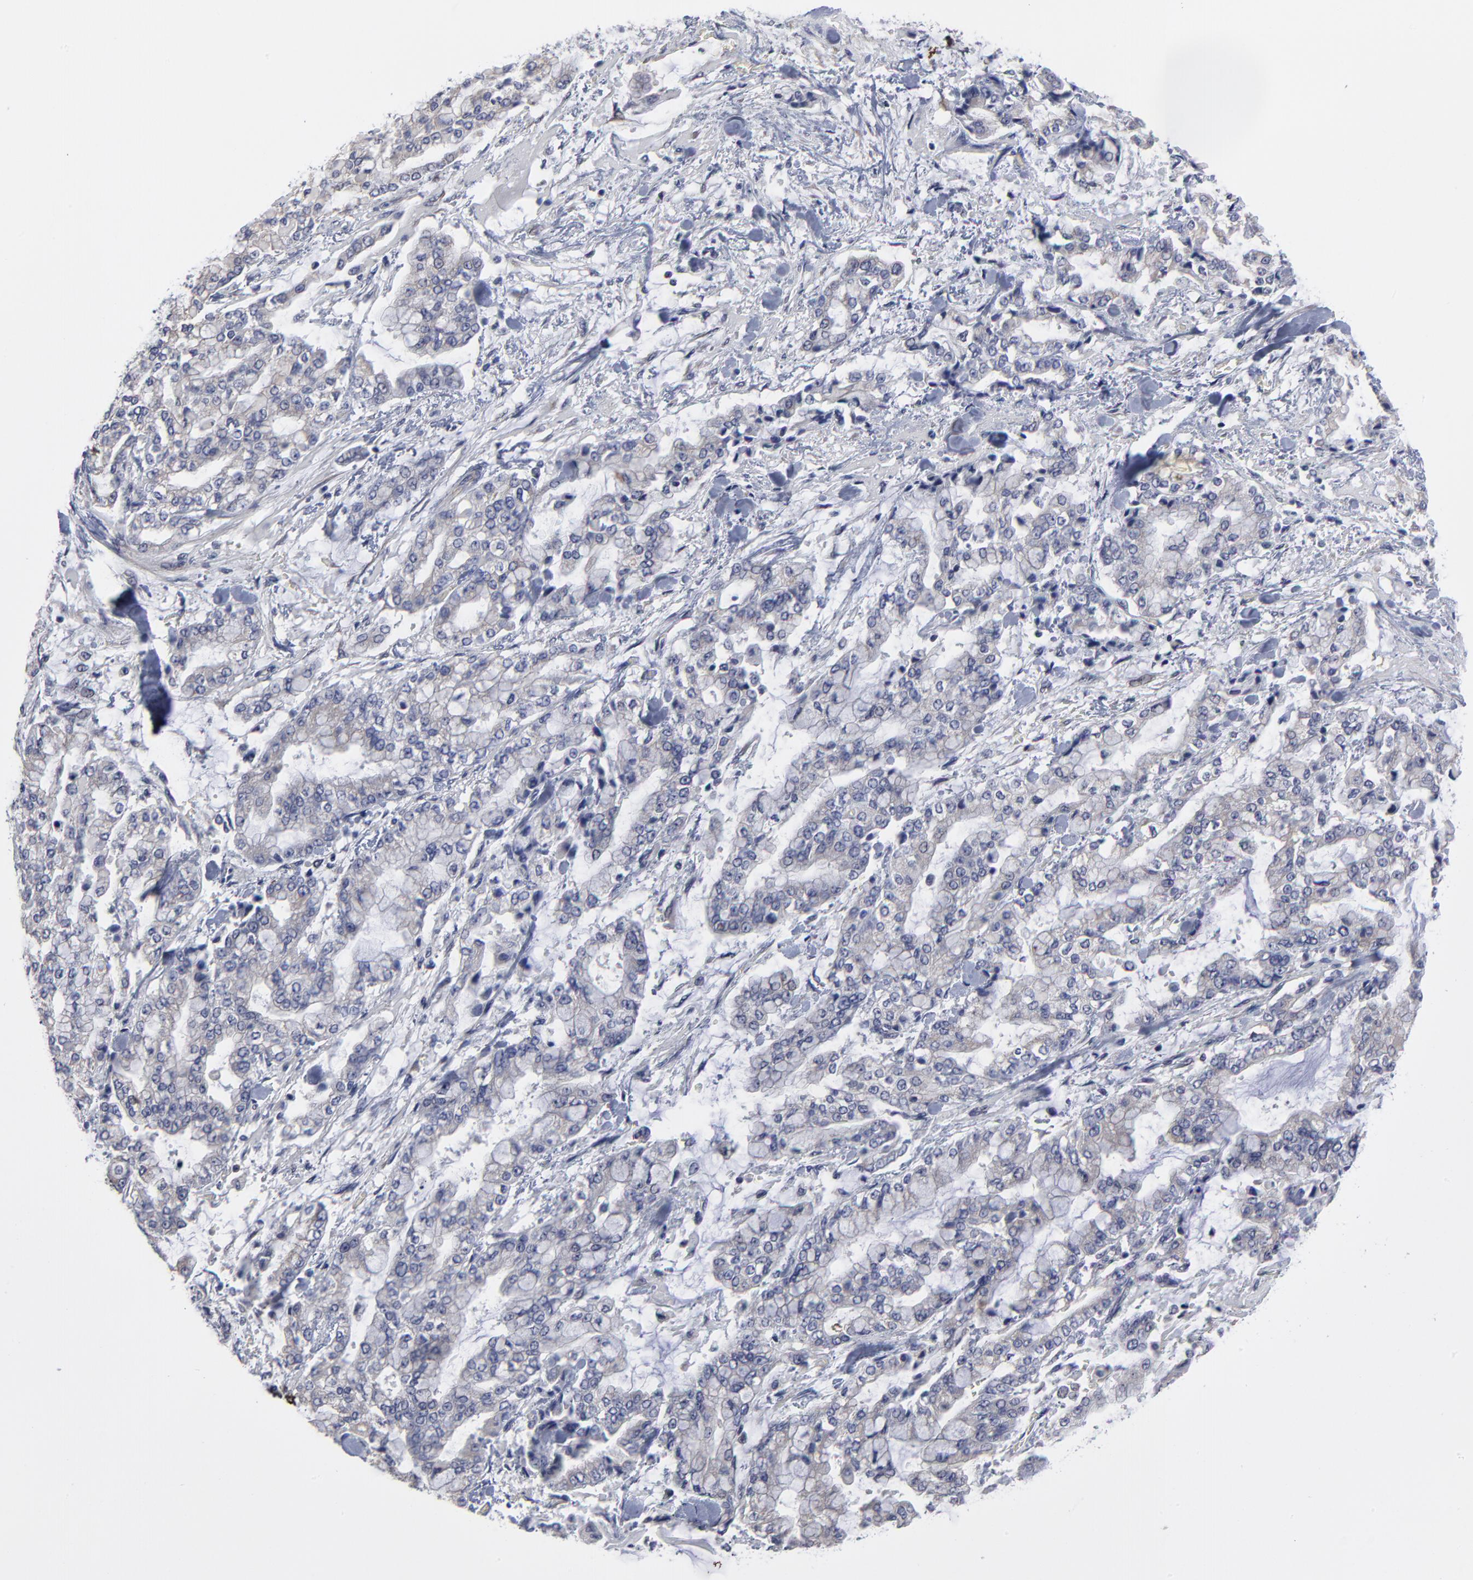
{"staining": {"intensity": "negative", "quantity": "none", "location": "none"}, "tissue": "stomach cancer", "cell_type": "Tumor cells", "image_type": "cancer", "snomed": [{"axis": "morphology", "description": "Normal tissue, NOS"}, {"axis": "morphology", "description": "Adenocarcinoma, NOS"}, {"axis": "topography", "description": "Stomach, upper"}, {"axis": "topography", "description": "Stomach"}], "caption": "Immunohistochemistry photomicrograph of neoplastic tissue: stomach adenocarcinoma stained with DAB (3,3'-diaminobenzidine) reveals no significant protein positivity in tumor cells.", "gene": "MAGEA10", "patient": {"sex": "male", "age": 76}}